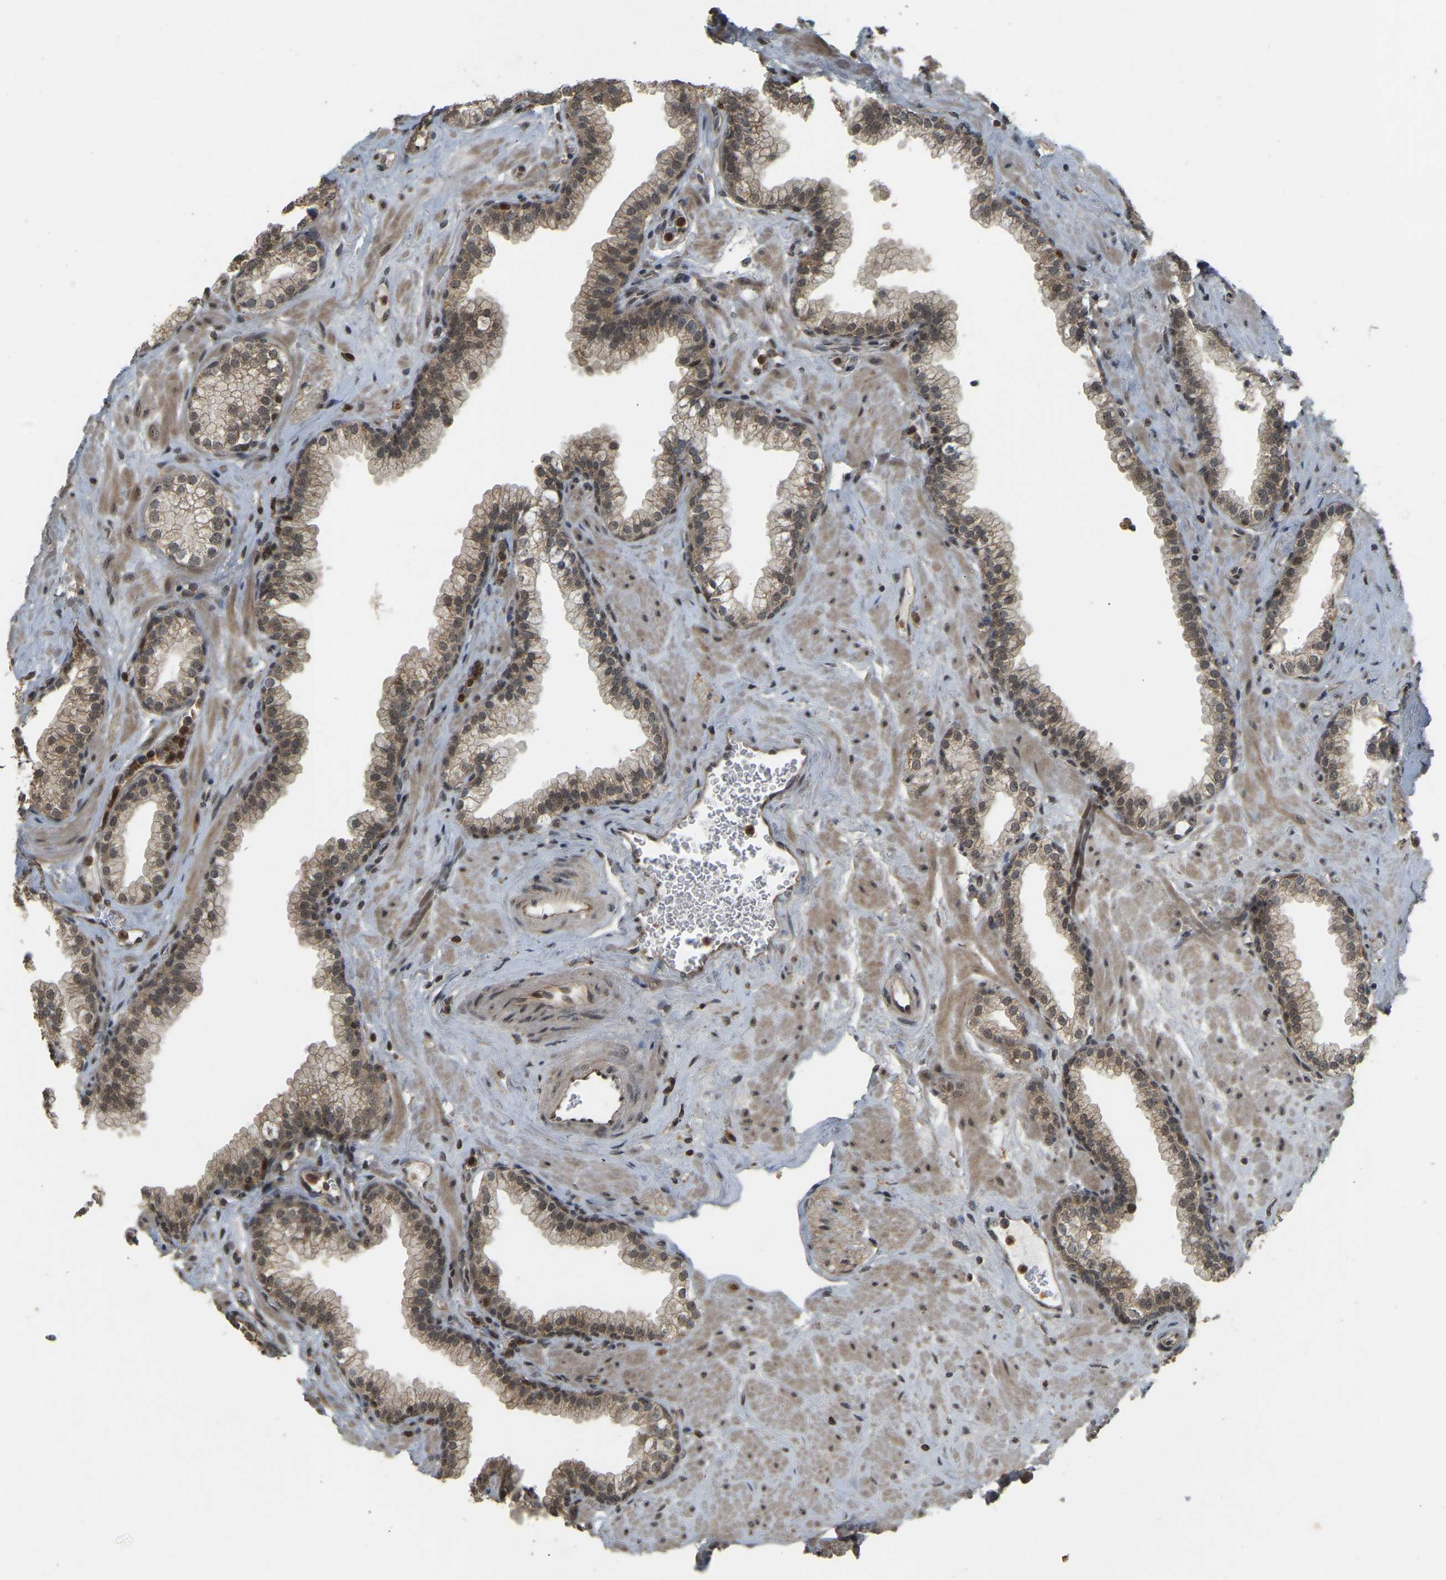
{"staining": {"intensity": "moderate", "quantity": ">75%", "location": "cytoplasmic/membranous,nuclear"}, "tissue": "prostate", "cell_type": "Glandular cells", "image_type": "normal", "snomed": [{"axis": "morphology", "description": "Normal tissue, NOS"}, {"axis": "morphology", "description": "Urothelial carcinoma, Low grade"}, {"axis": "topography", "description": "Urinary bladder"}, {"axis": "topography", "description": "Prostate"}], "caption": "Immunohistochemistry (IHC) (DAB) staining of unremarkable prostate reveals moderate cytoplasmic/membranous,nuclear protein positivity in approximately >75% of glandular cells. The staining was performed using DAB, with brown indicating positive protein expression. Nuclei are stained blue with hematoxylin.", "gene": "BRF2", "patient": {"sex": "male", "age": 60}}